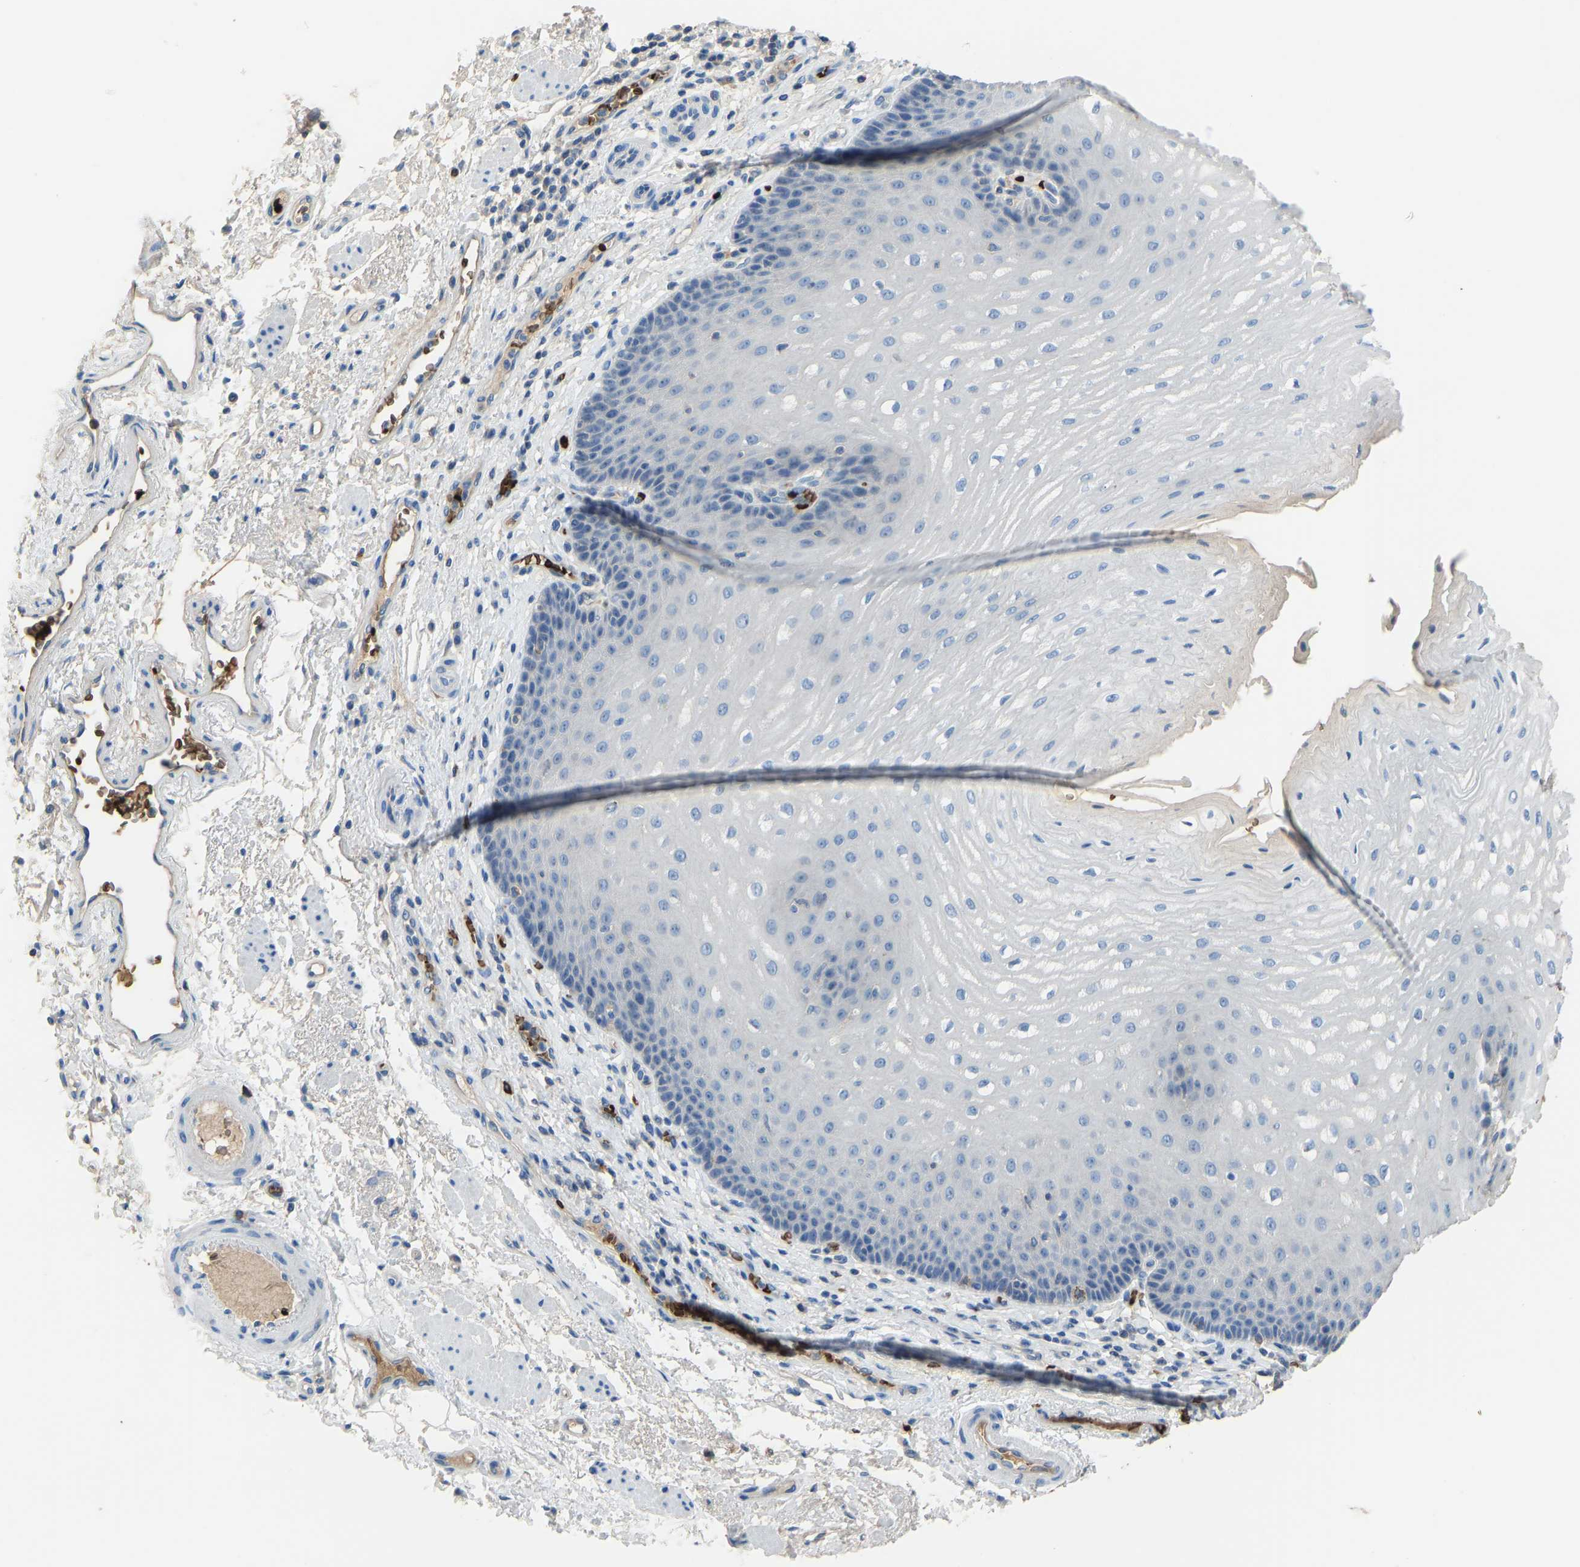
{"staining": {"intensity": "negative", "quantity": "none", "location": "none"}, "tissue": "esophagus", "cell_type": "Squamous epithelial cells", "image_type": "normal", "snomed": [{"axis": "morphology", "description": "Normal tissue, NOS"}, {"axis": "topography", "description": "Esophagus"}], "caption": "This is an immunohistochemistry histopathology image of unremarkable human esophagus. There is no staining in squamous epithelial cells.", "gene": "PIGS", "patient": {"sex": "male", "age": 54}}